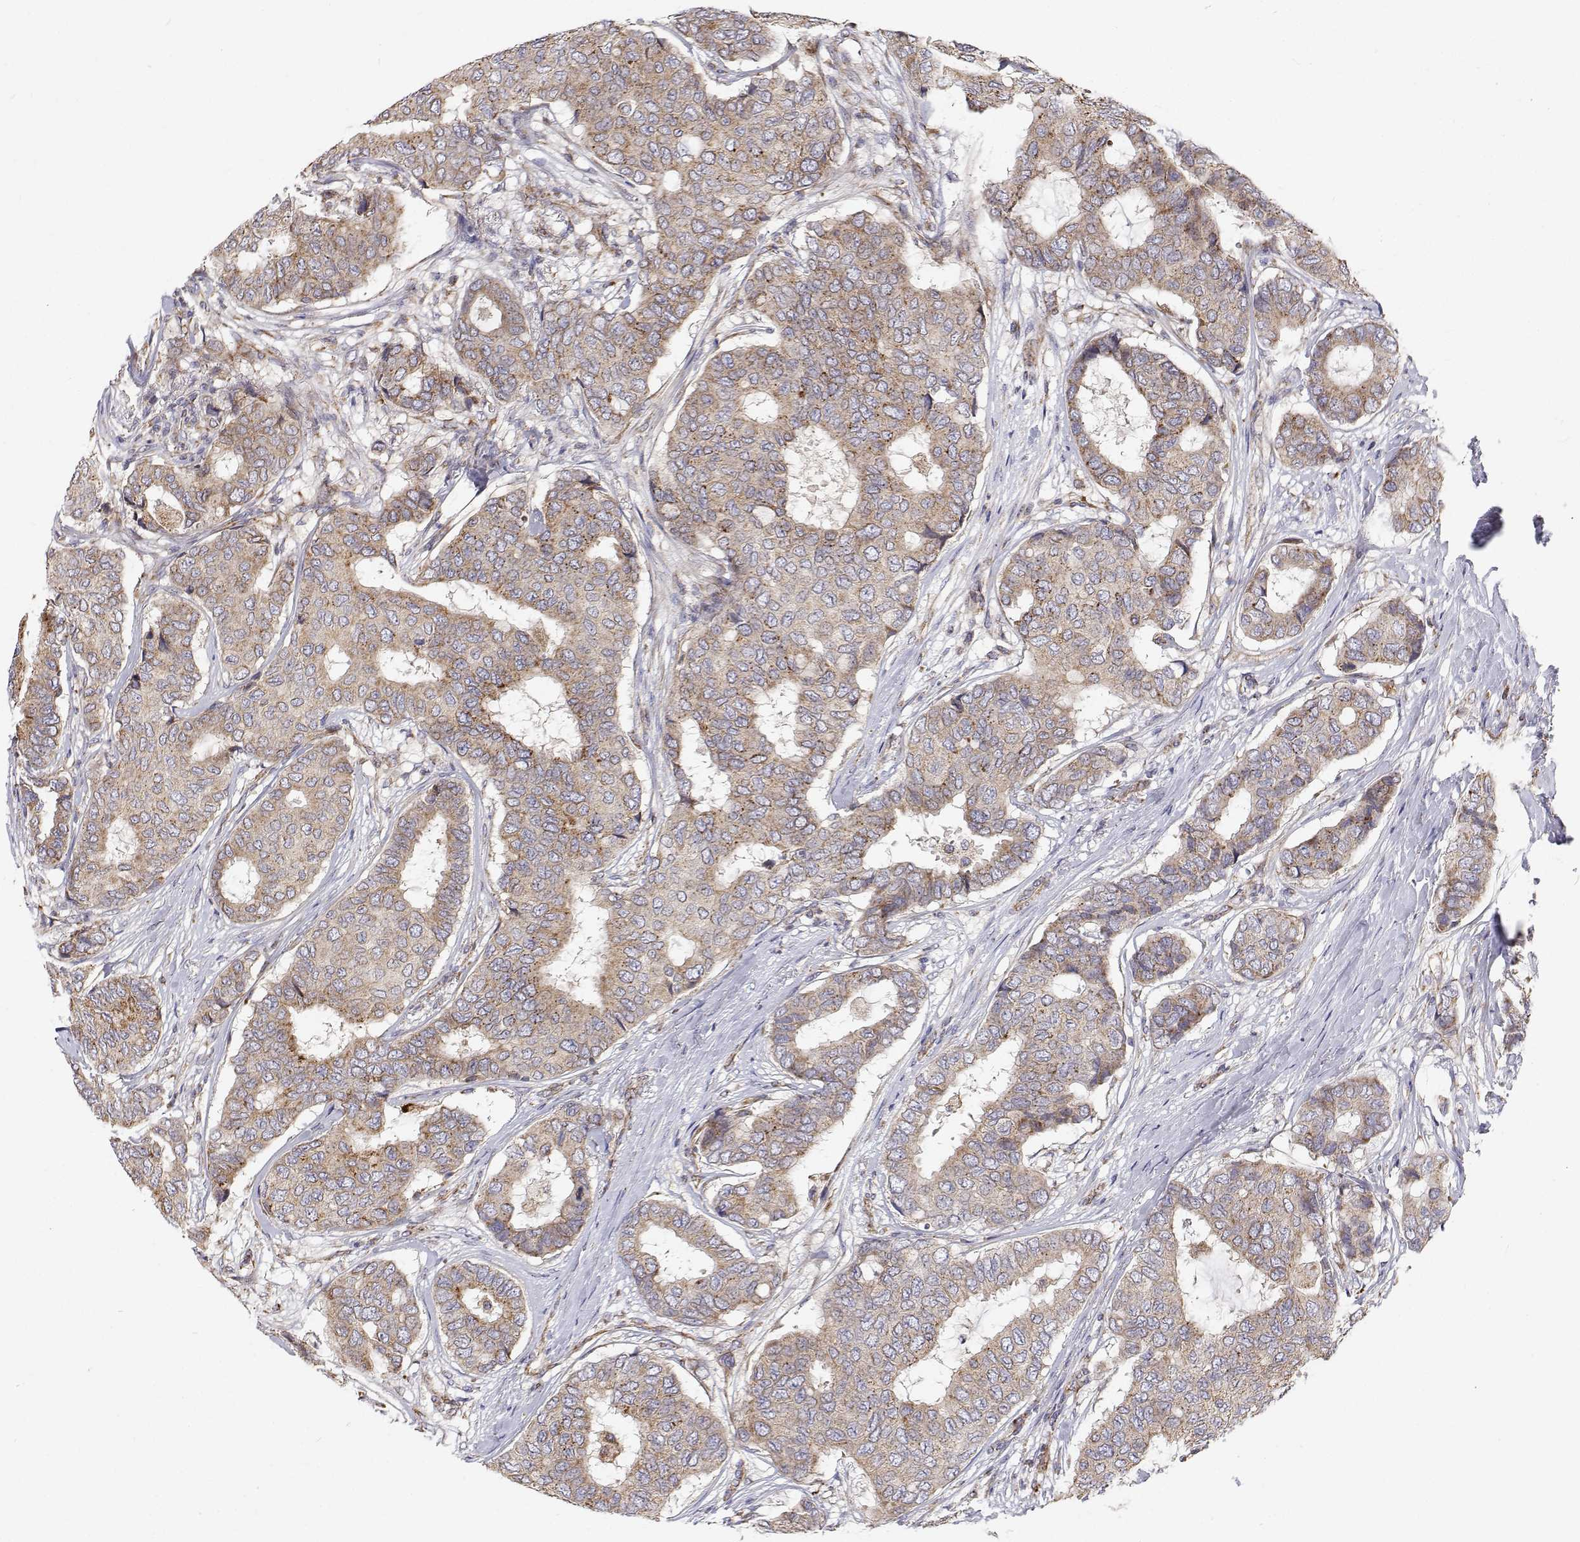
{"staining": {"intensity": "weak", "quantity": "25%-75%", "location": "cytoplasmic/membranous"}, "tissue": "breast cancer", "cell_type": "Tumor cells", "image_type": "cancer", "snomed": [{"axis": "morphology", "description": "Duct carcinoma"}, {"axis": "topography", "description": "Breast"}], "caption": "Immunohistochemistry (IHC) micrograph of neoplastic tissue: human breast cancer stained using IHC exhibits low levels of weak protein expression localized specifically in the cytoplasmic/membranous of tumor cells, appearing as a cytoplasmic/membranous brown color.", "gene": "SPICE1", "patient": {"sex": "female", "age": 75}}